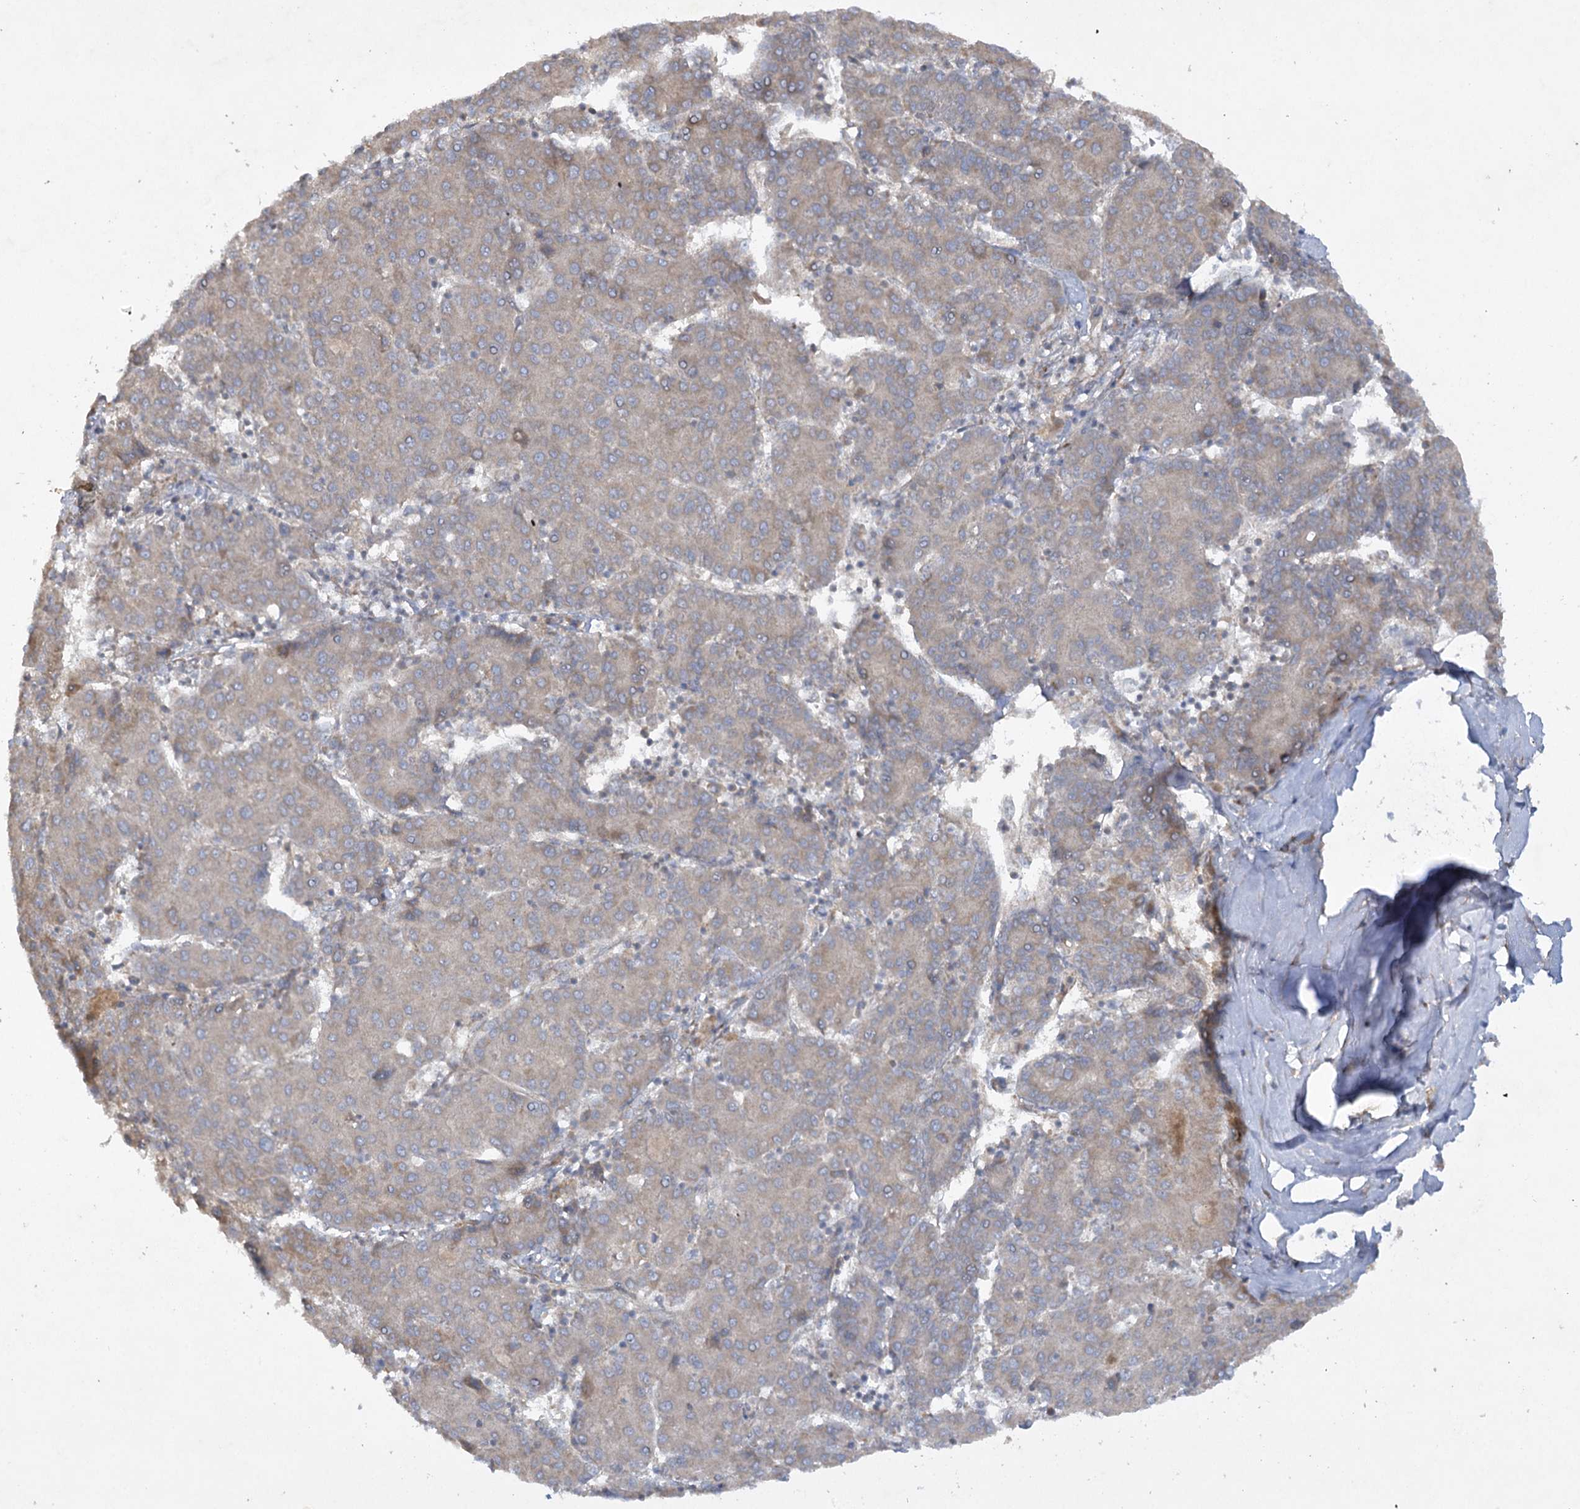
{"staining": {"intensity": "moderate", "quantity": "25%-75%", "location": "cytoplasmic/membranous"}, "tissue": "liver cancer", "cell_type": "Tumor cells", "image_type": "cancer", "snomed": [{"axis": "morphology", "description": "Carcinoma, Hepatocellular, NOS"}, {"axis": "topography", "description": "Liver"}], "caption": "High-magnification brightfield microscopy of liver cancer (hepatocellular carcinoma) stained with DAB (3,3'-diaminobenzidine) (brown) and counterstained with hematoxylin (blue). tumor cells exhibit moderate cytoplasmic/membranous staining is appreciated in about25%-75% of cells. (Stains: DAB in brown, nuclei in blue, Microscopy: brightfield microscopy at high magnification).", "gene": "TRAF3IP1", "patient": {"sex": "male", "age": 65}}